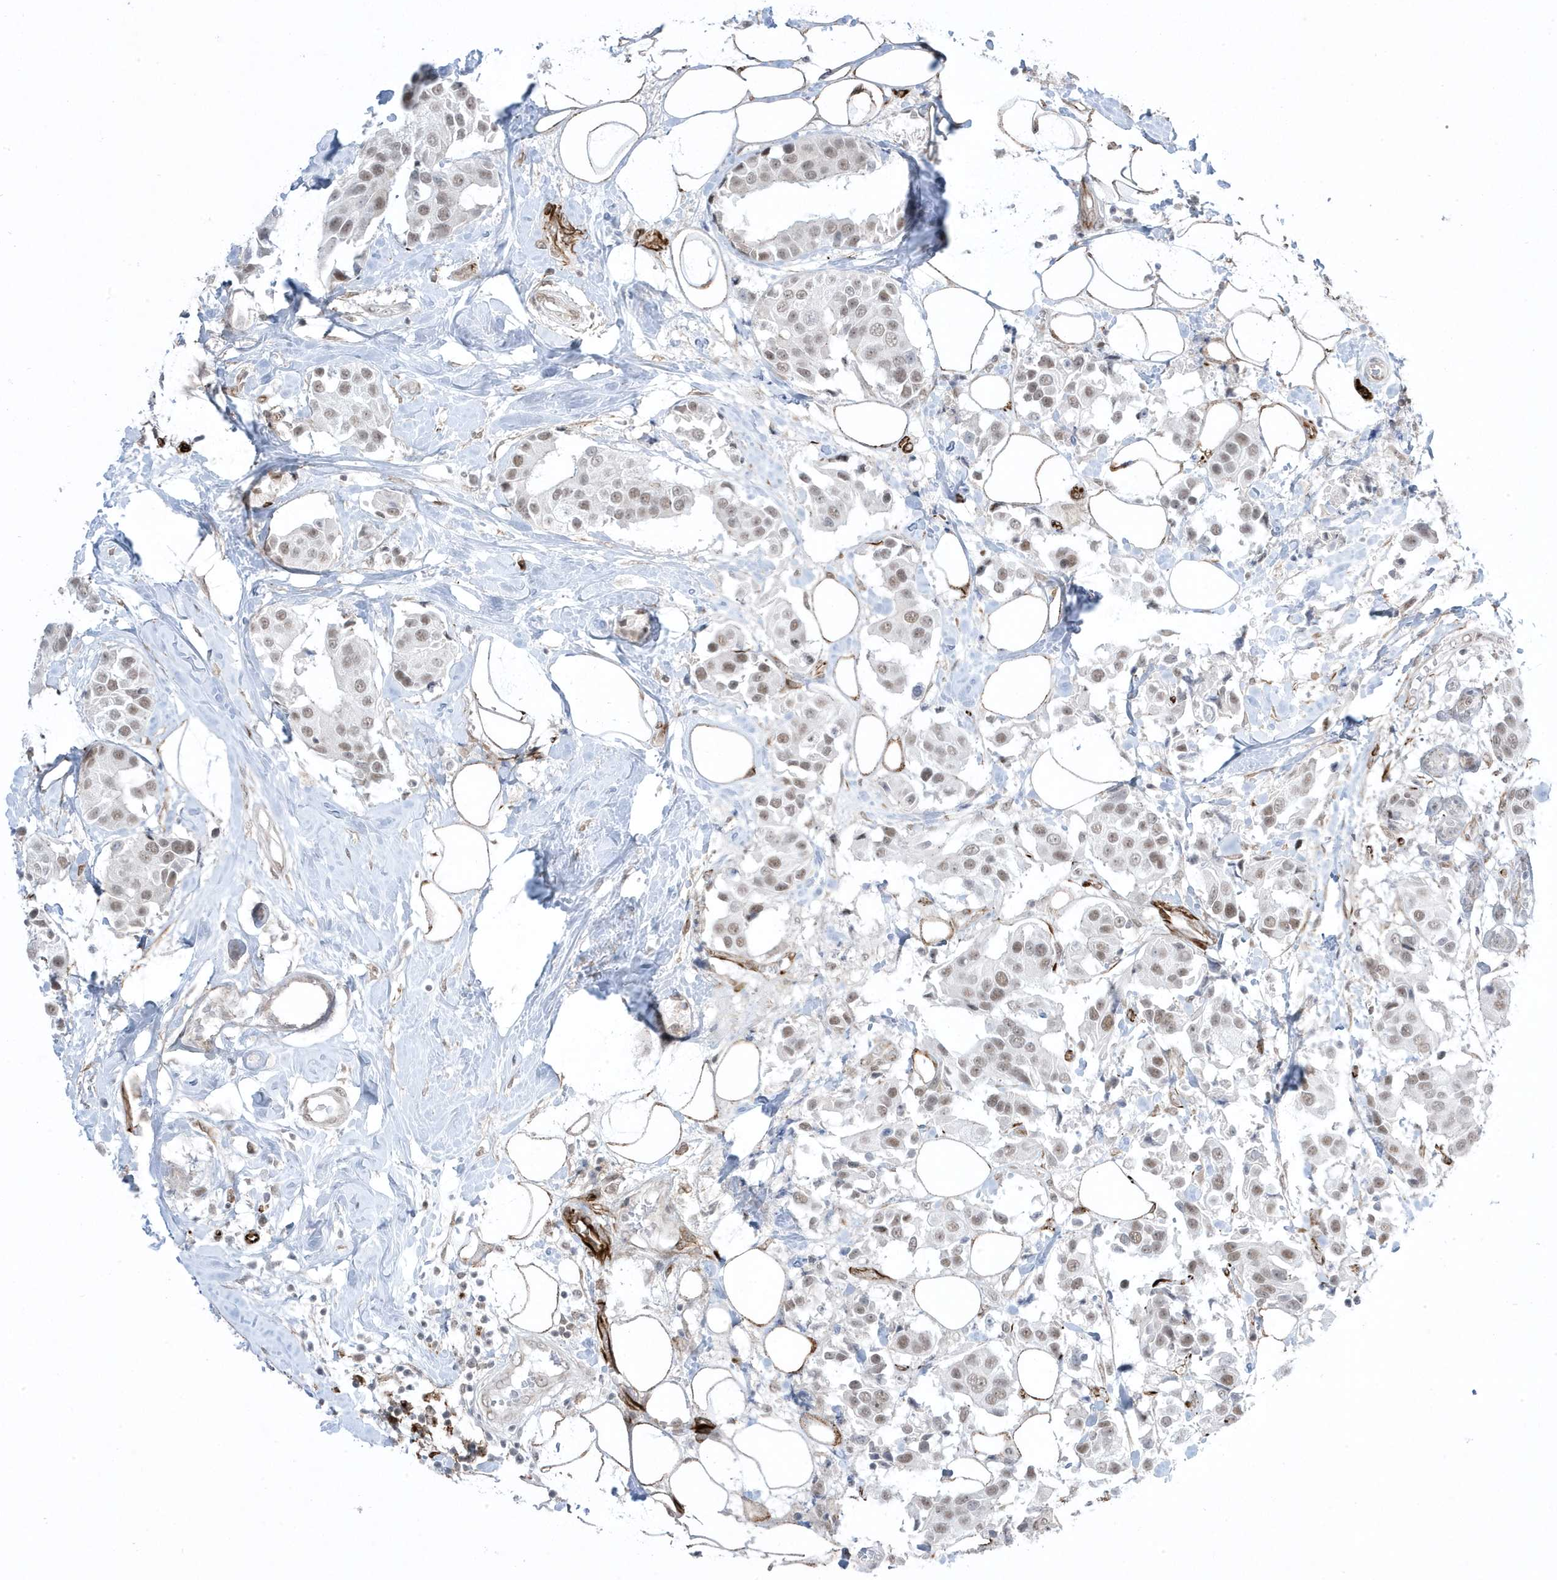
{"staining": {"intensity": "weak", "quantity": ">75%", "location": "nuclear"}, "tissue": "breast cancer", "cell_type": "Tumor cells", "image_type": "cancer", "snomed": [{"axis": "morphology", "description": "Normal tissue, NOS"}, {"axis": "morphology", "description": "Duct carcinoma"}, {"axis": "topography", "description": "Breast"}], "caption": "Human breast cancer (invasive ductal carcinoma) stained for a protein (brown) demonstrates weak nuclear positive staining in about >75% of tumor cells.", "gene": "ADAMTSL3", "patient": {"sex": "female", "age": 39}}